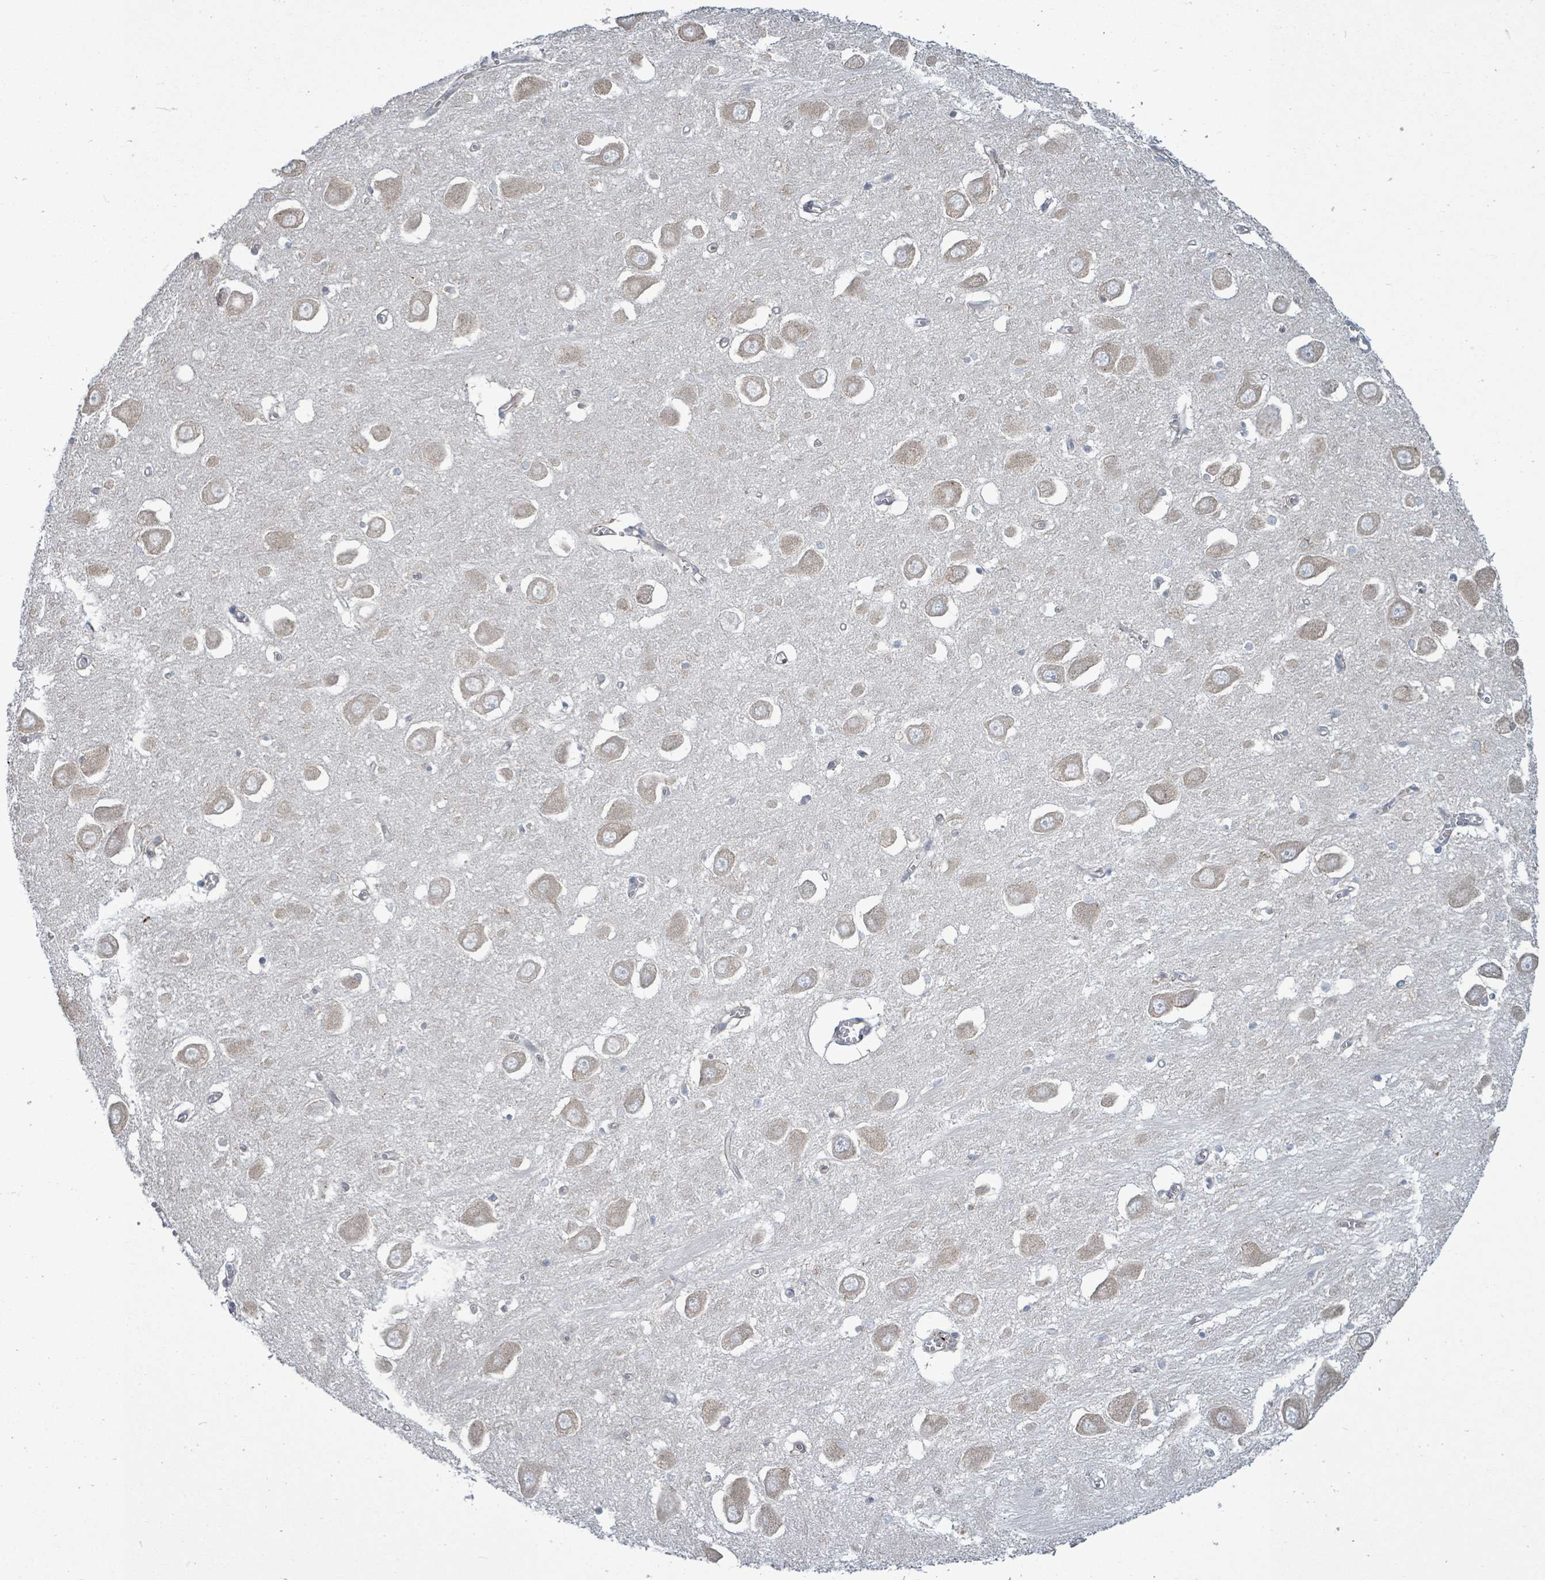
{"staining": {"intensity": "negative", "quantity": "none", "location": "none"}, "tissue": "hippocampus", "cell_type": "Glial cells", "image_type": "normal", "snomed": [{"axis": "morphology", "description": "Normal tissue, NOS"}, {"axis": "topography", "description": "Hippocampus"}], "caption": "Hippocampus stained for a protein using IHC exhibits no expression glial cells.", "gene": "SIRPB1", "patient": {"sex": "male", "age": 70}}